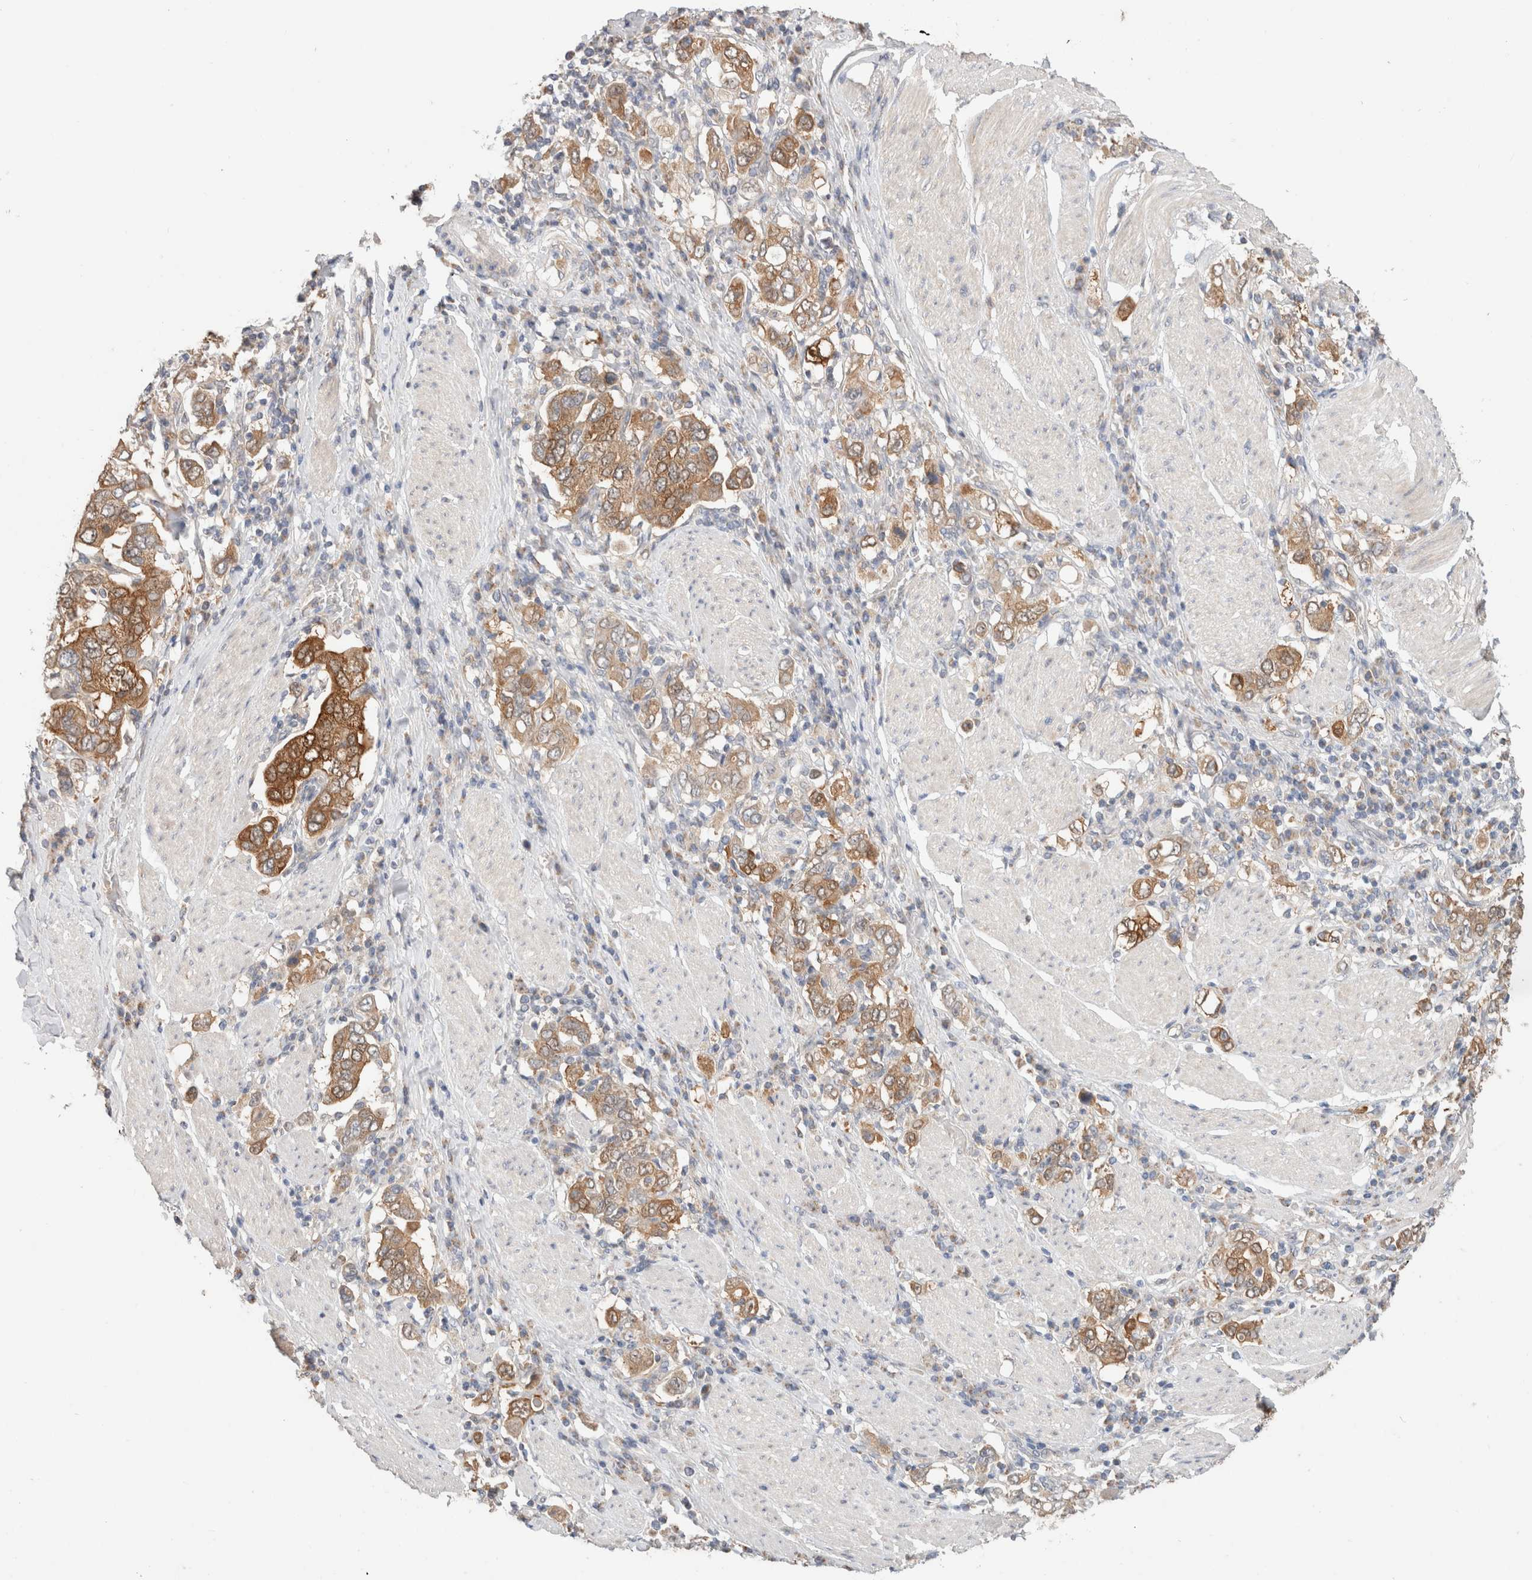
{"staining": {"intensity": "moderate", "quantity": ">75%", "location": "cytoplasmic/membranous"}, "tissue": "stomach cancer", "cell_type": "Tumor cells", "image_type": "cancer", "snomed": [{"axis": "morphology", "description": "Adenocarcinoma, NOS"}, {"axis": "topography", "description": "Stomach, upper"}], "caption": "This image exhibits immunohistochemistry (IHC) staining of human stomach adenocarcinoma, with medium moderate cytoplasmic/membranous staining in approximately >75% of tumor cells.", "gene": "CA13", "patient": {"sex": "male", "age": 62}}